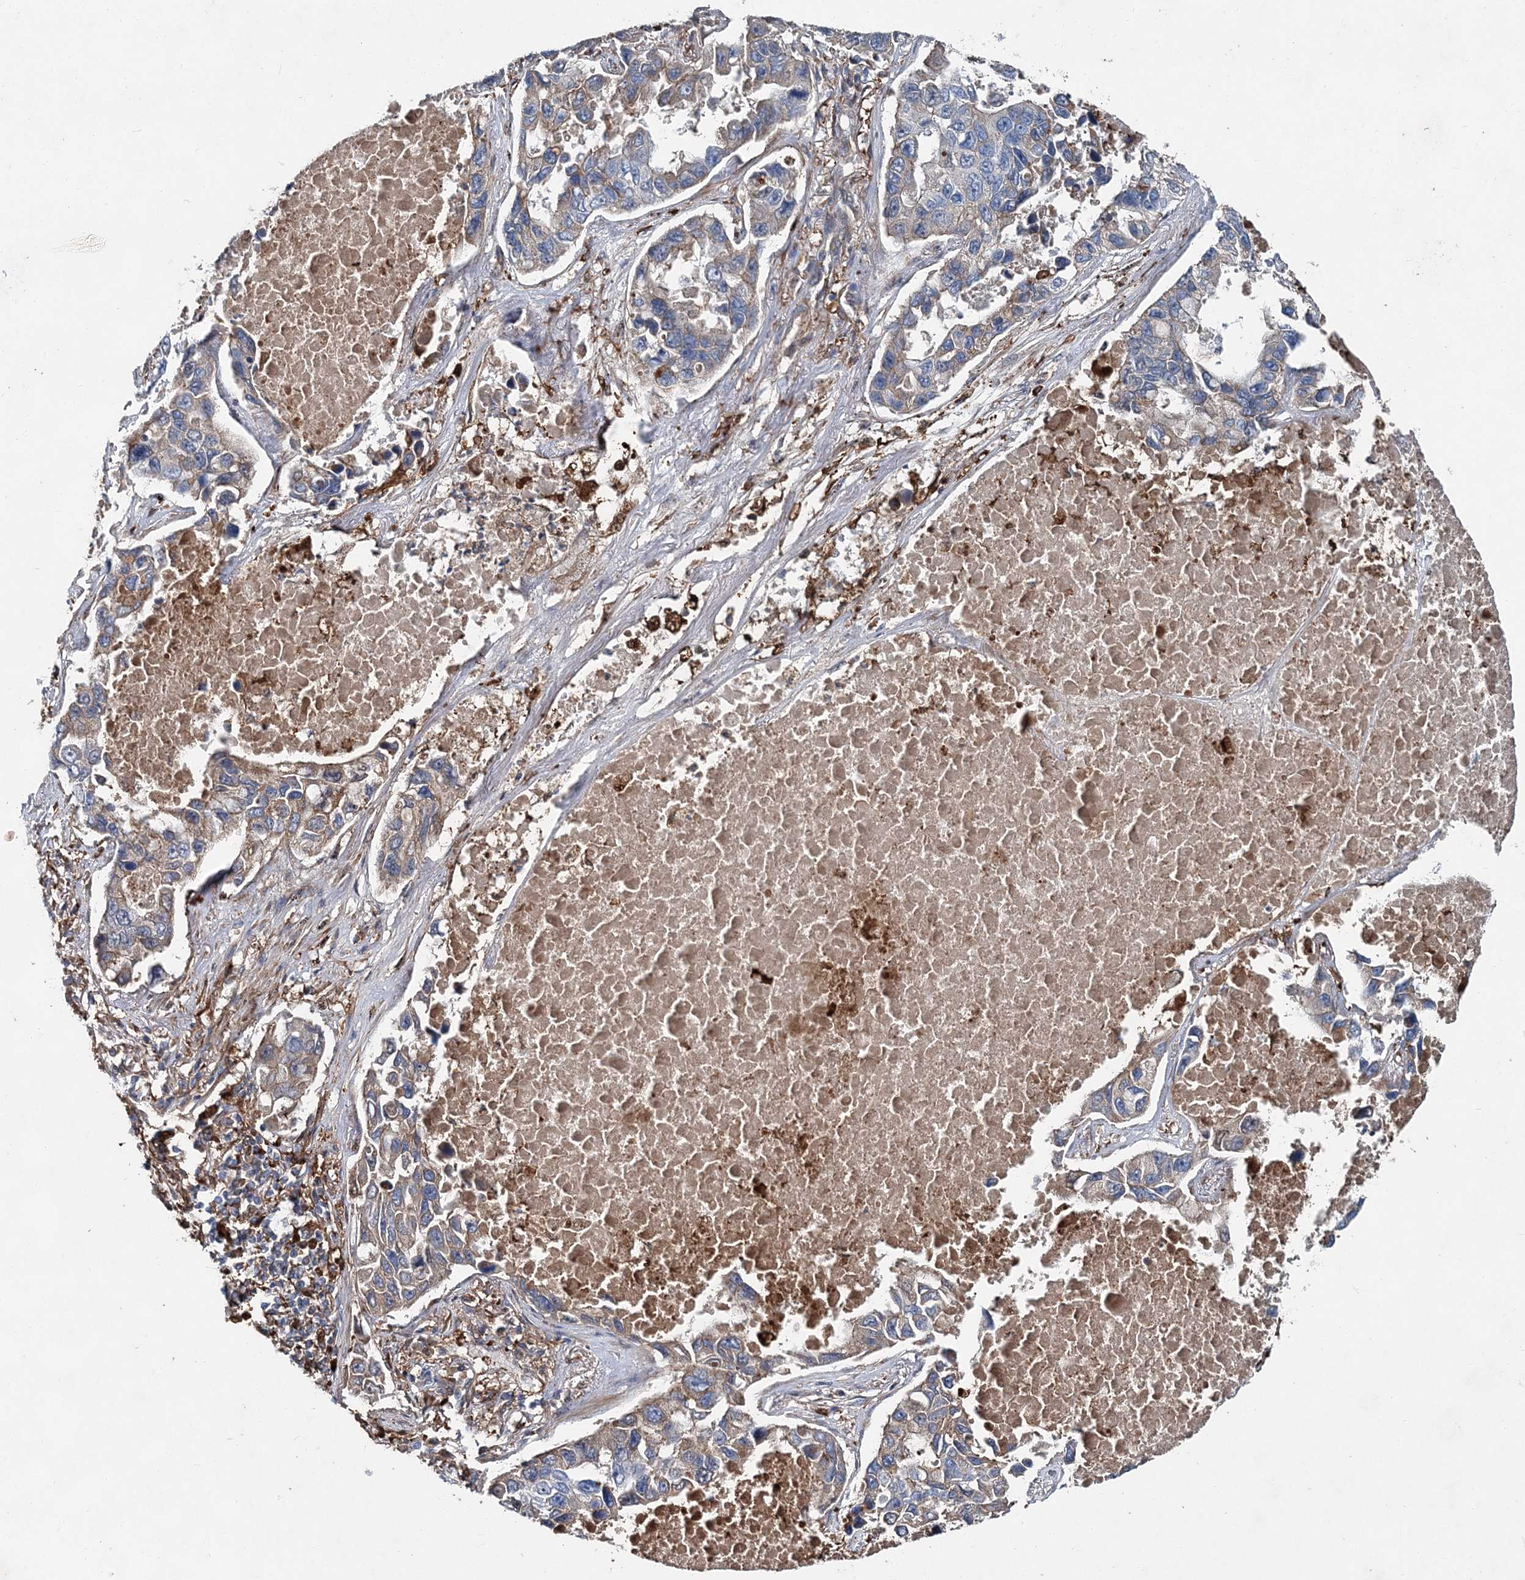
{"staining": {"intensity": "weak", "quantity": "25%-75%", "location": "cytoplasmic/membranous"}, "tissue": "lung cancer", "cell_type": "Tumor cells", "image_type": "cancer", "snomed": [{"axis": "morphology", "description": "Adenocarcinoma, NOS"}, {"axis": "topography", "description": "Lung"}], "caption": "The histopathology image exhibits staining of adenocarcinoma (lung), revealing weak cytoplasmic/membranous protein staining (brown color) within tumor cells. (DAB = brown stain, brightfield microscopy at high magnification).", "gene": "SPOPL", "patient": {"sex": "male", "age": 64}}